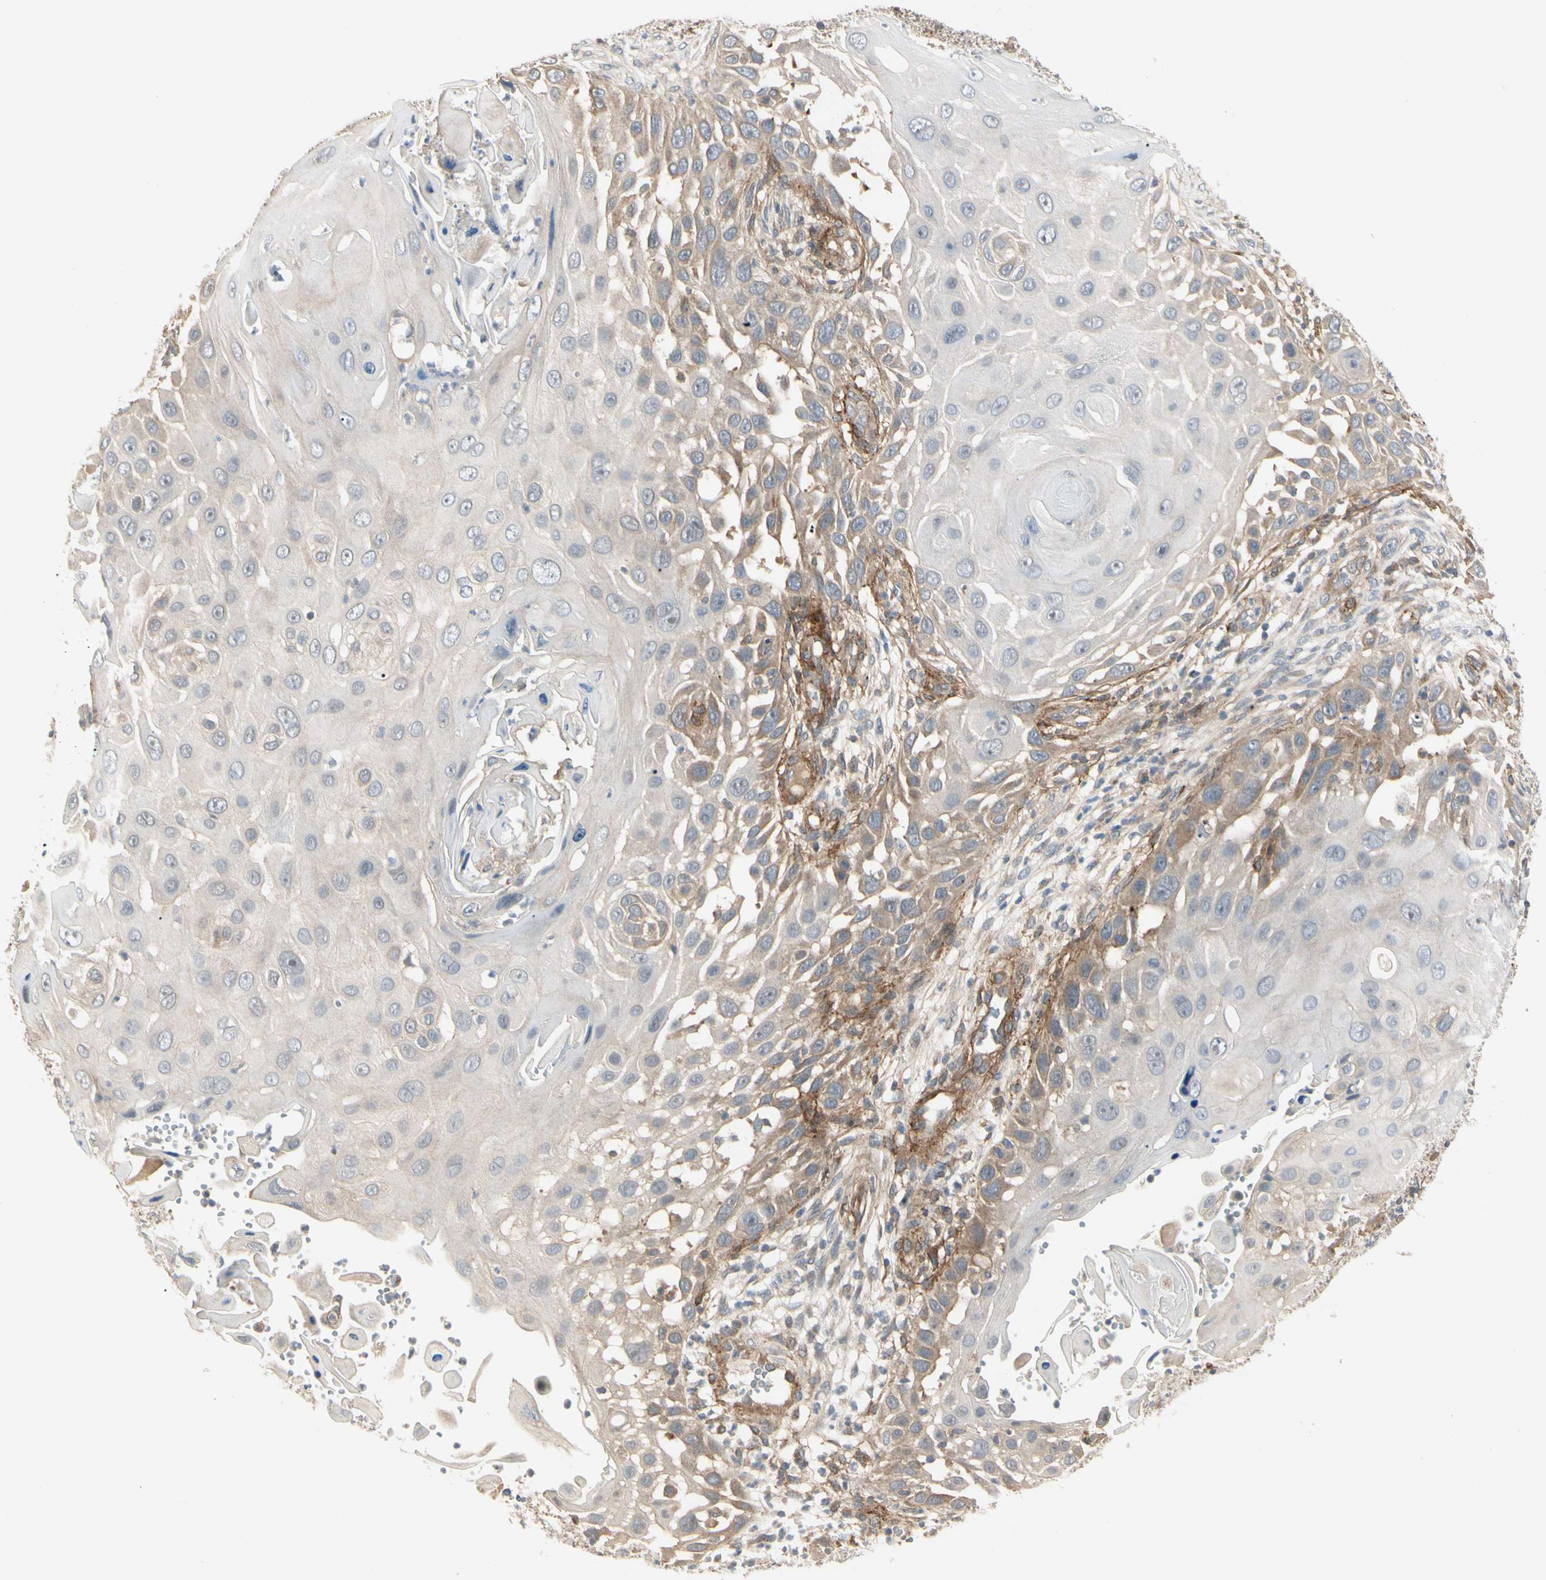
{"staining": {"intensity": "weak", "quantity": ">75%", "location": "cytoplasmic/membranous"}, "tissue": "skin cancer", "cell_type": "Tumor cells", "image_type": "cancer", "snomed": [{"axis": "morphology", "description": "Squamous cell carcinoma, NOS"}, {"axis": "topography", "description": "Skin"}], "caption": "An IHC histopathology image of neoplastic tissue is shown. Protein staining in brown shows weak cytoplasmic/membranous positivity in skin cancer (squamous cell carcinoma) within tumor cells. (Stains: DAB (3,3'-diaminobenzidine) in brown, nuclei in blue, Microscopy: brightfield microscopy at high magnification).", "gene": "F2R", "patient": {"sex": "female", "age": 44}}